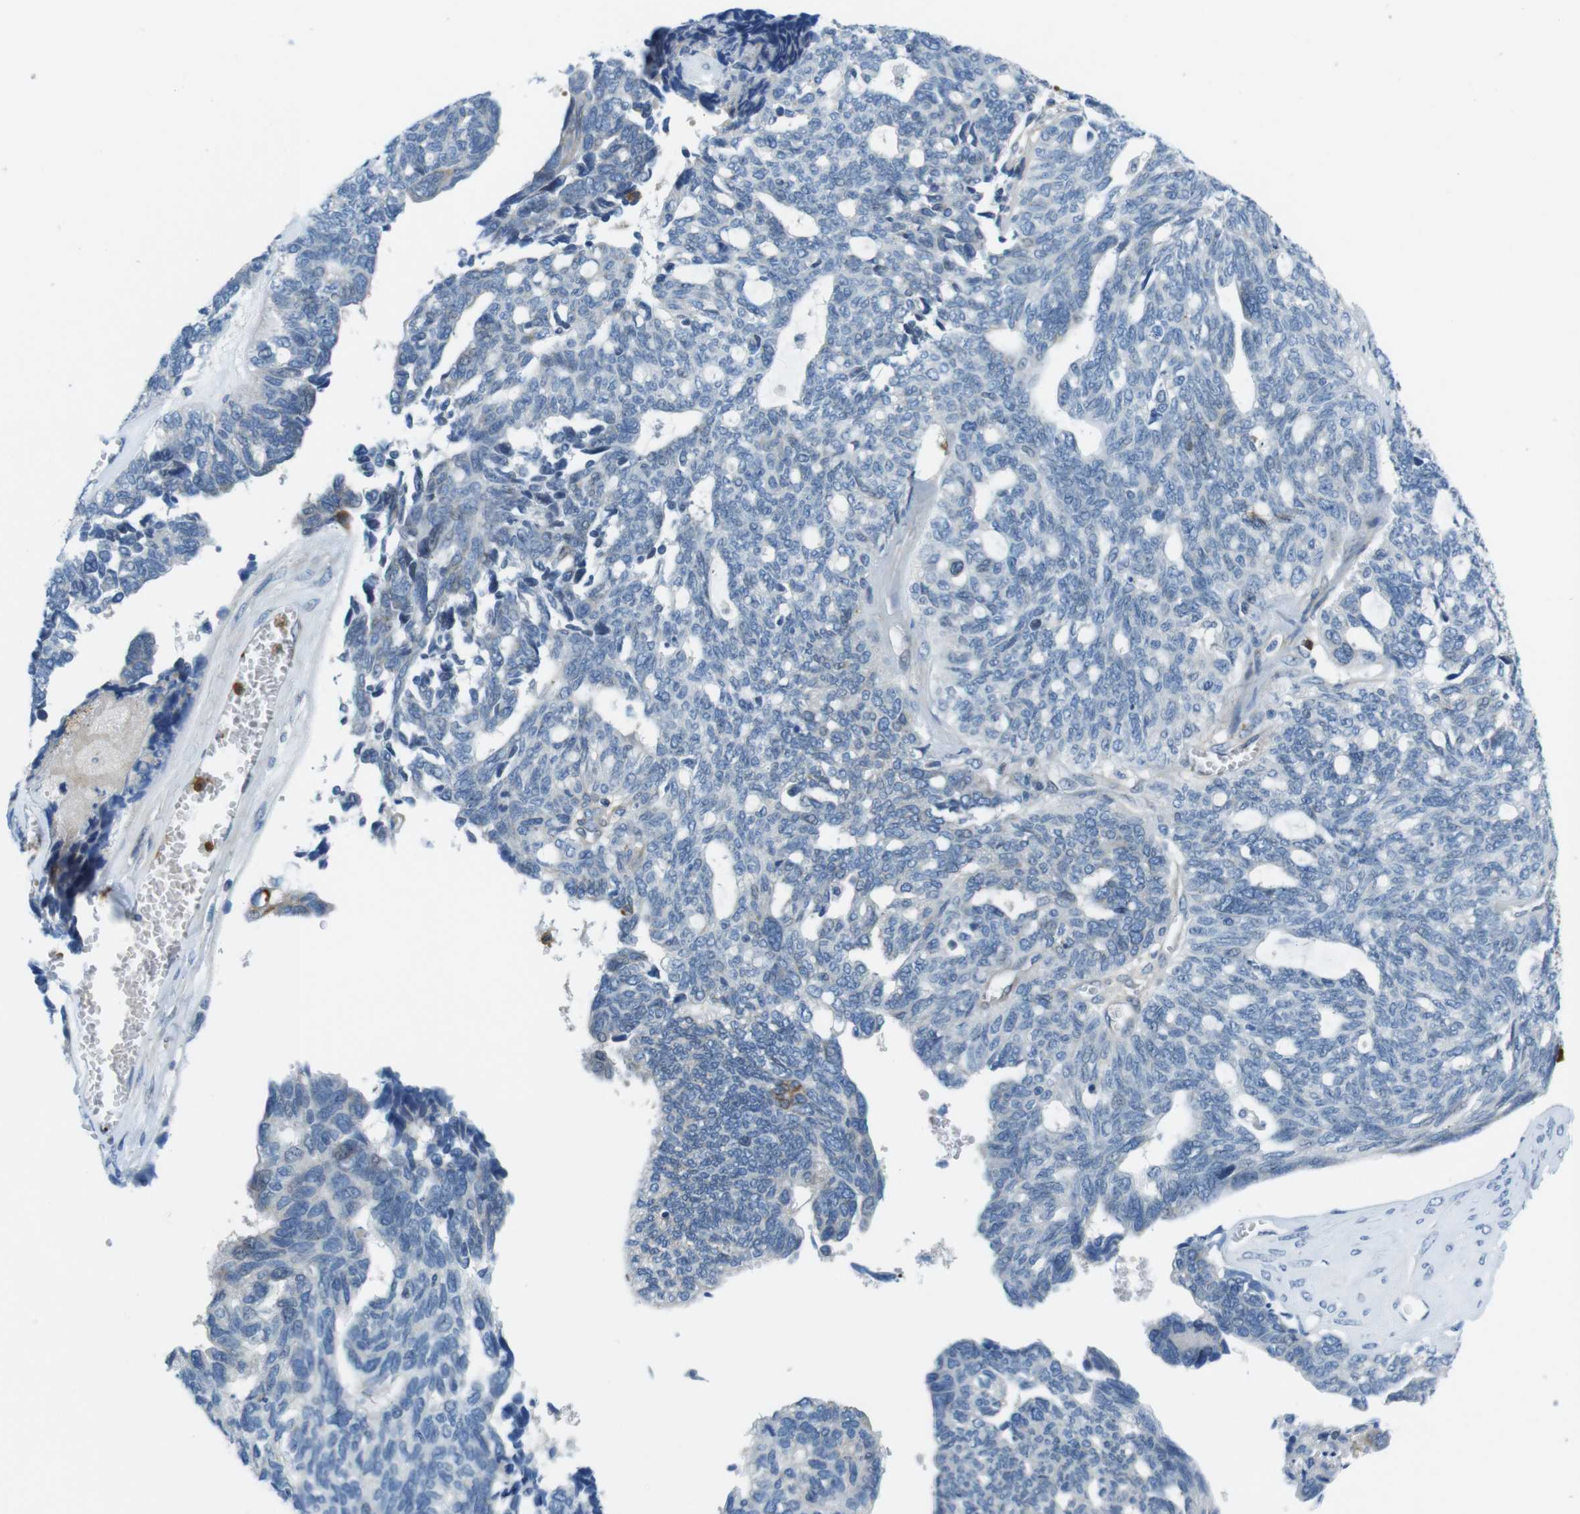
{"staining": {"intensity": "negative", "quantity": "none", "location": "none"}, "tissue": "ovarian cancer", "cell_type": "Tumor cells", "image_type": "cancer", "snomed": [{"axis": "morphology", "description": "Cystadenocarcinoma, serous, NOS"}, {"axis": "topography", "description": "Ovary"}], "caption": "High power microscopy photomicrograph of an IHC image of ovarian cancer (serous cystadenocarcinoma), revealing no significant expression in tumor cells.", "gene": "ZDHHC3", "patient": {"sex": "female", "age": 79}}